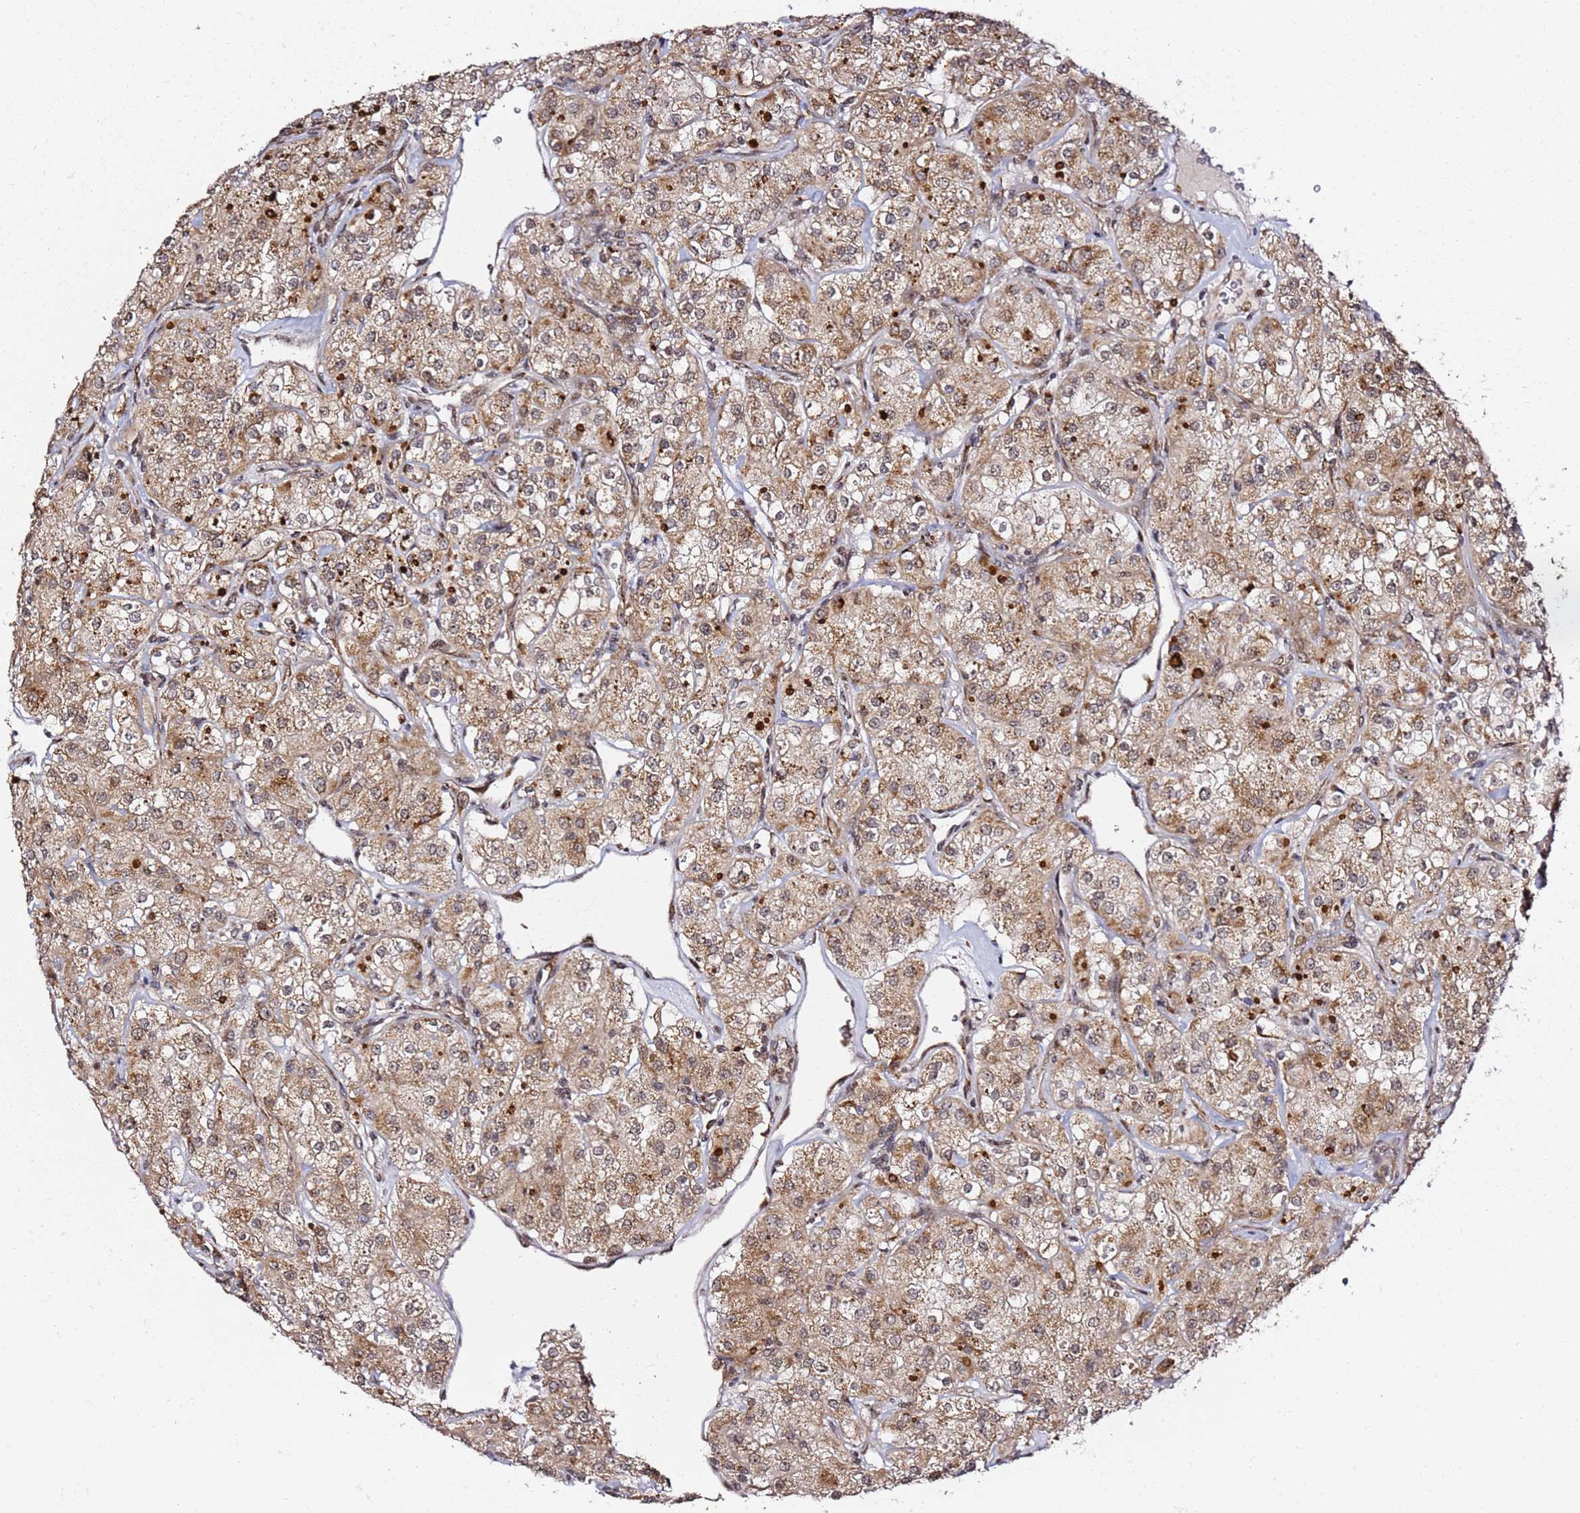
{"staining": {"intensity": "moderate", "quantity": ">75%", "location": "cytoplasmic/membranous"}, "tissue": "renal cancer", "cell_type": "Tumor cells", "image_type": "cancer", "snomed": [{"axis": "morphology", "description": "Adenocarcinoma, NOS"}, {"axis": "topography", "description": "Kidney"}], "caption": "The micrograph shows immunohistochemical staining of renal adenocarcinoma. There is moderate cytoplasmic/membranous positivity is appreciated in about >75% of tumor cells.", "gene": "TP53AIP1", "patient": {"sex": "male", "age": 77}}